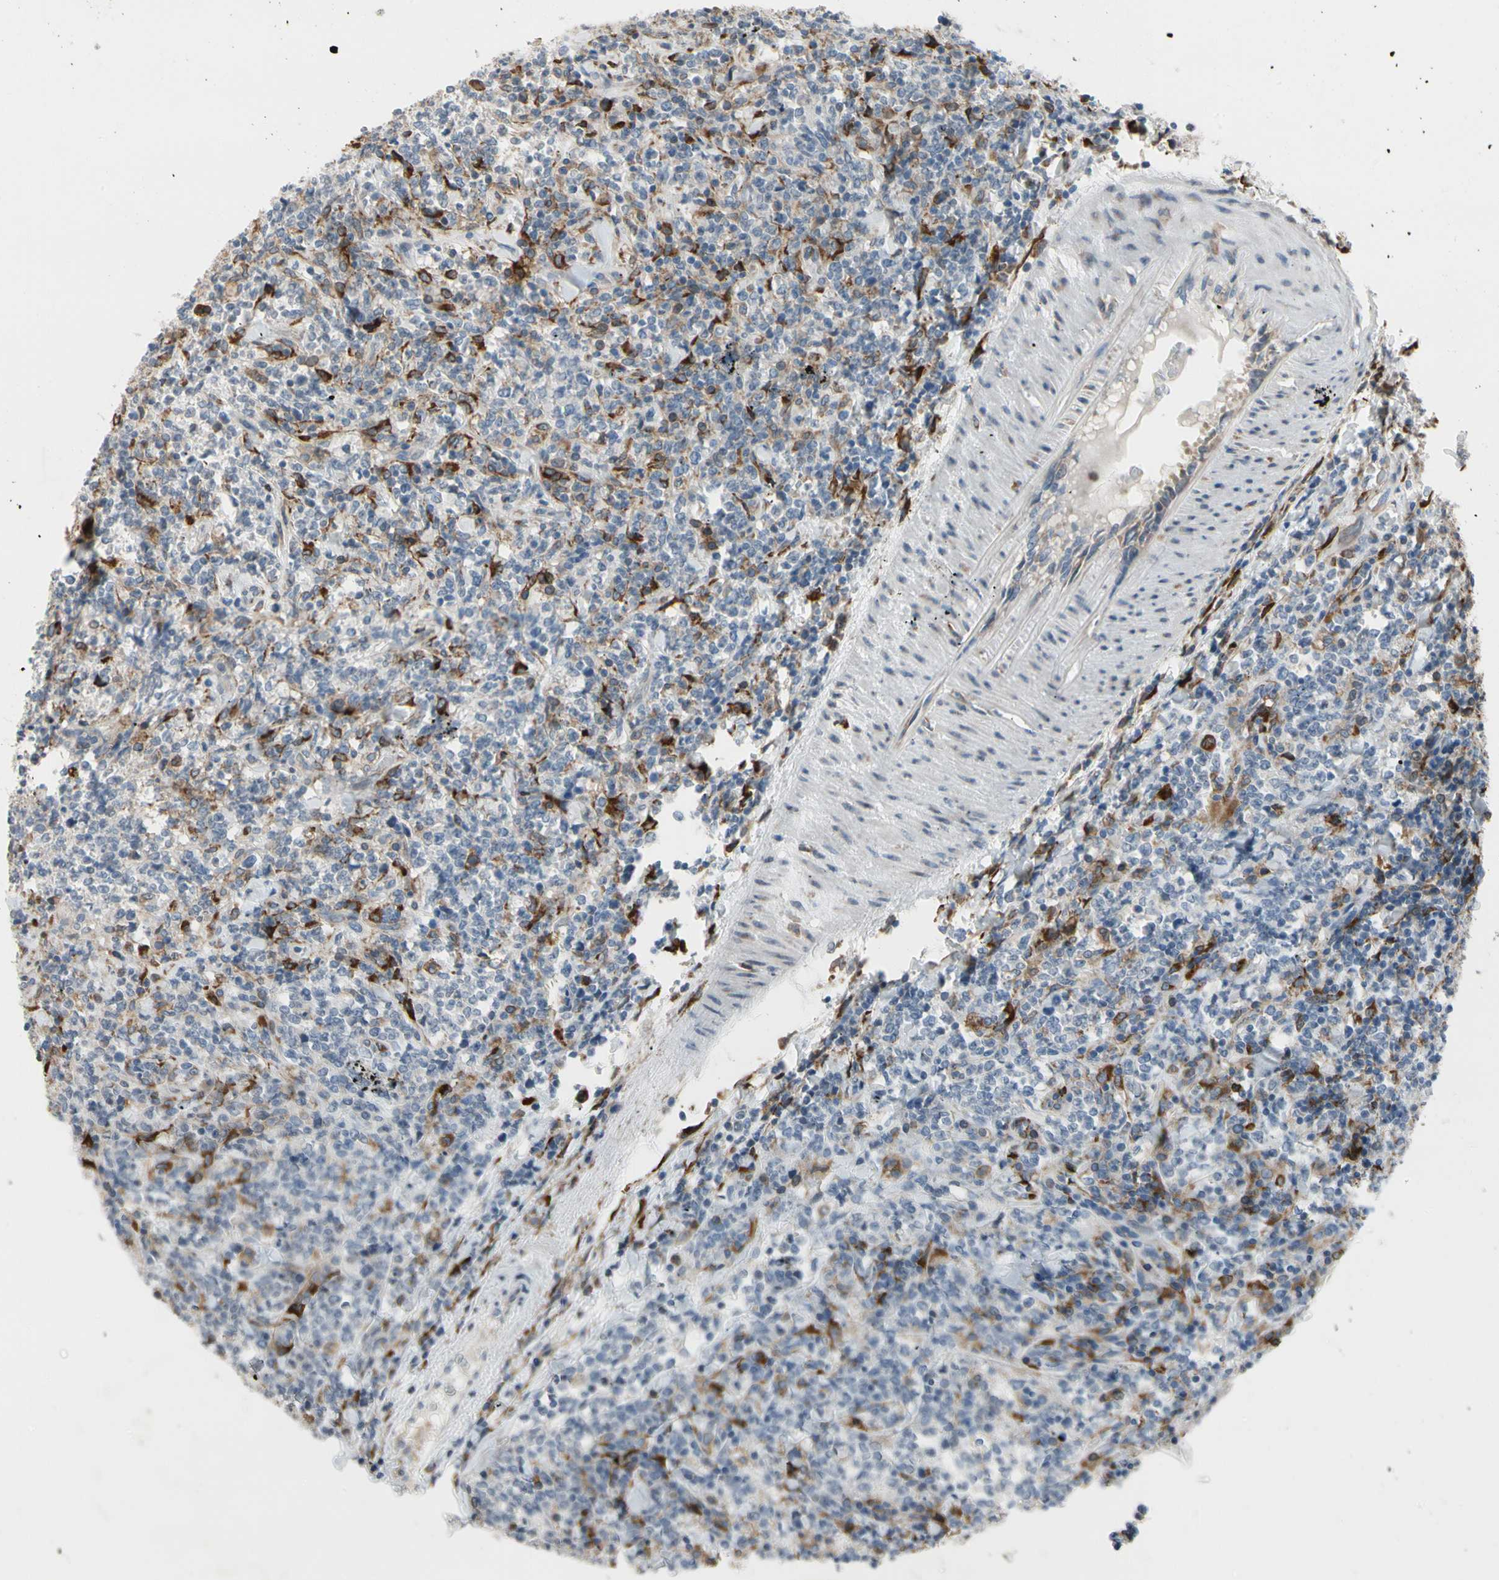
{"staining": {"intensity": "weak", "quantity": "<25%", "location": "cytoplasmic/membranous"}, "tissue": "lymphoma", "cell_type": "Tumor cells", "image_type": "cancer", "snomed": [{"axis": "morphology", "description": "Malignant lymphoma, non-Hodgkin's type, High grade"}, {"axis": "topography", "description": "Soft tissue"}], "caption": "Malignant lymphoma, non-Hodgkin's type (high-grade) was stained to show a protein in brown. There is no significant staining in tumor cells. Nuclei are stained in blue.", "gene": "LRPAP1", "patient": {"sex": "male", "age": 18}}